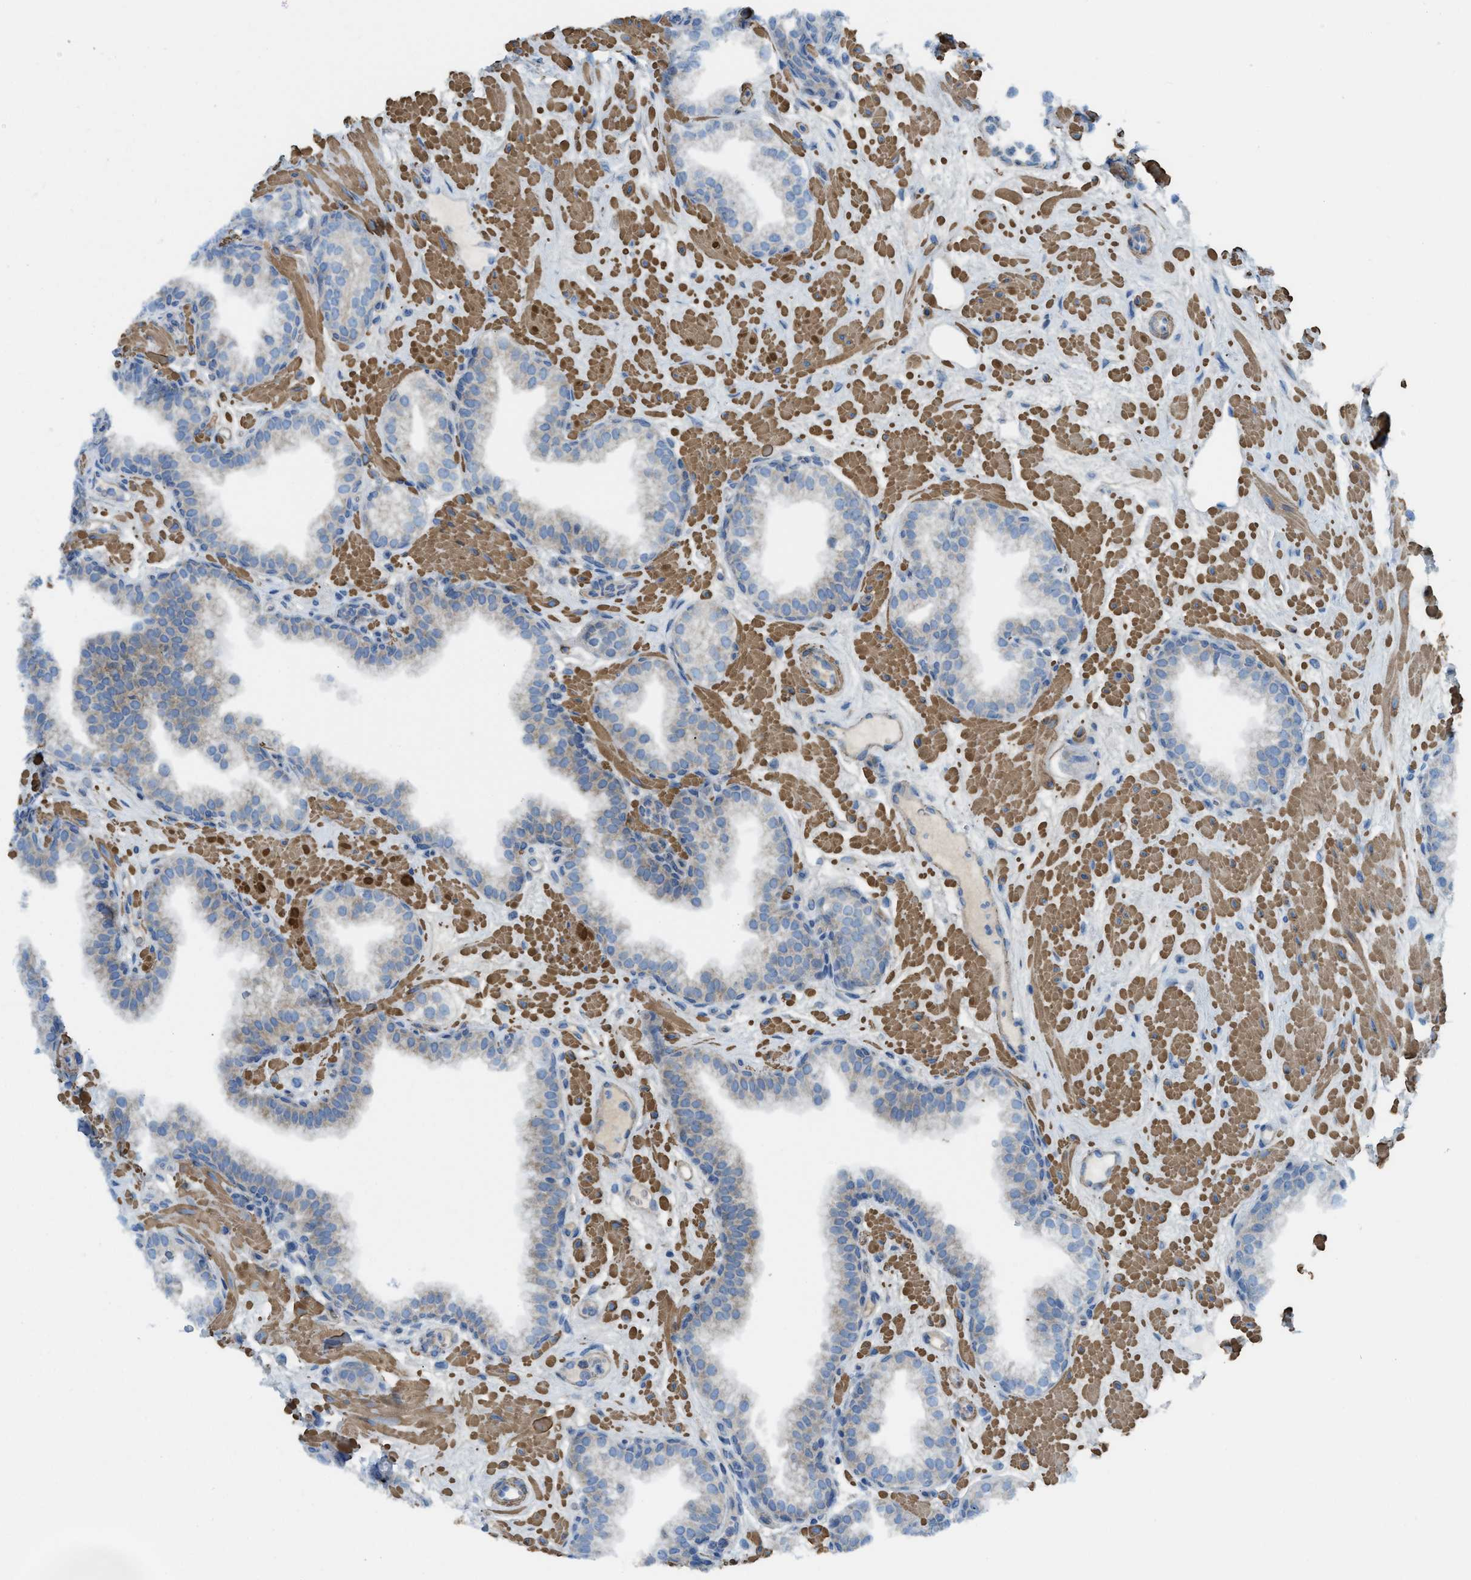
{"staining": {"intensity": "moderate", "quantity": "25%-75%", "location": "cytoplasmic/membranous"}, "tissue": "prostate", "cell_type": "Glandular cells", "image_type": "normal", "snomed": [{"axis": "morphology", "description": "Normal tissue, NOS"}, {"axis": "morphology", "description": "Urothelial carcinoma, Low grade"}, {"axis": "topography", "description": "Urinary bladder"}, {"axis": "topography", "description": "Prostate"}], "caption": "Prostate stained with immunohistochemistry (IHC) displays moderate cytoplasmic/membranous positivity in approximately 25%-75% of glandular cells. The protein of interest is stained brown, and the nuclei are stained in blue (DAB IHC with brightfield microscopy, high magnification).", "gene": "BMPR1A", "patient": {"sex": "male", "age": 60}}